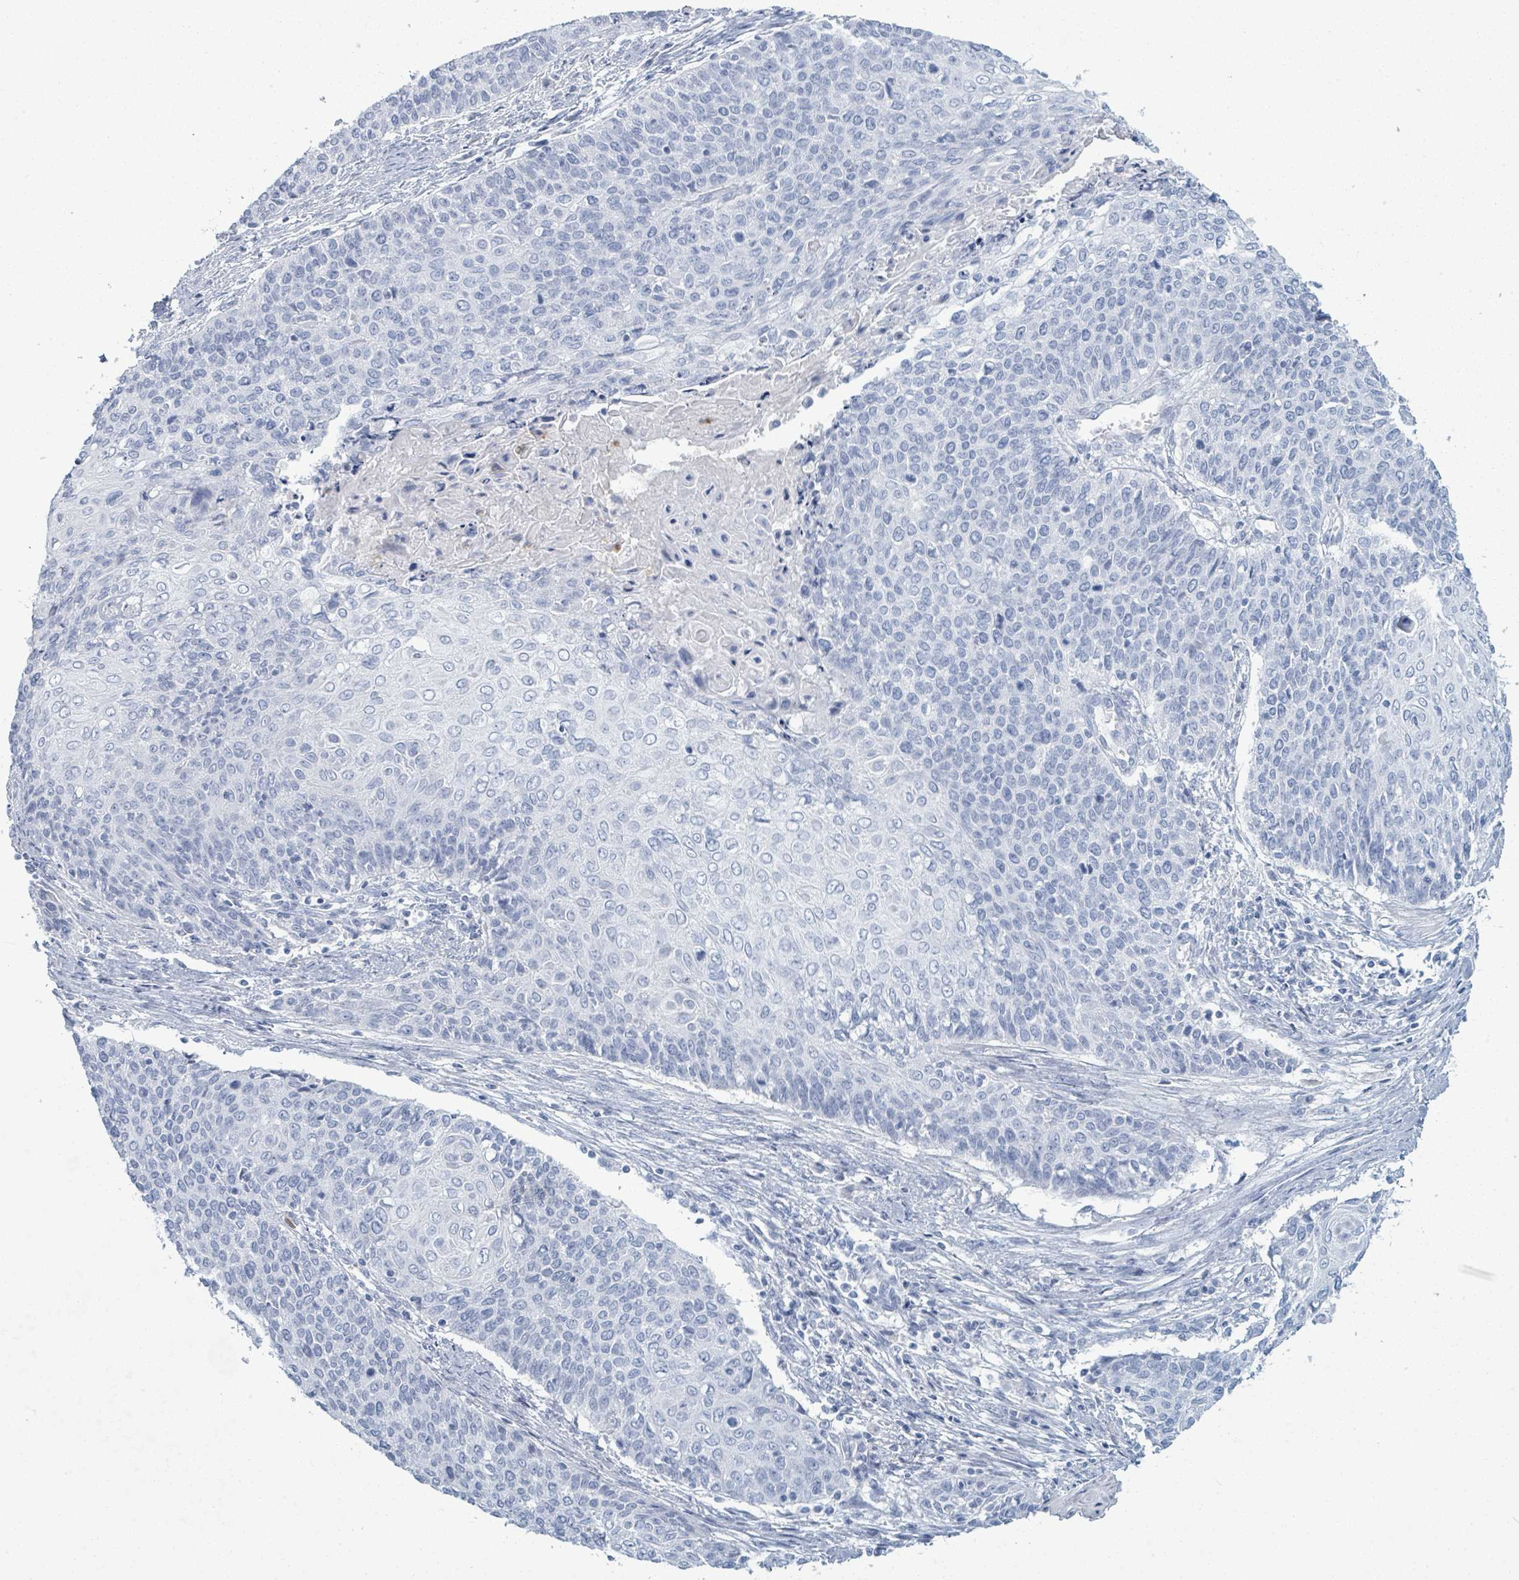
{"staining": {"intensity": "negative", "quantity": "none", "location": "none"}, "tissue": "cervical cancer", "cell_type": "Tumor cells", "image_type": "cancer", "snomed": [{"axis": "morphology", "description": "Squamous cell carcinoma, NOS"}, {"axis": "topography", "description": "Cervix"}], "caption": "The IHC image has no significant positivity in tumor cells of cervical cancer tissue. (DAB (3,3'-diaminobenzidine) immunohistochemistry (IHC) with hematoxylin counter stain).", "gene": "DEFA4", "patient": {"sex": "female", "age": 39}}